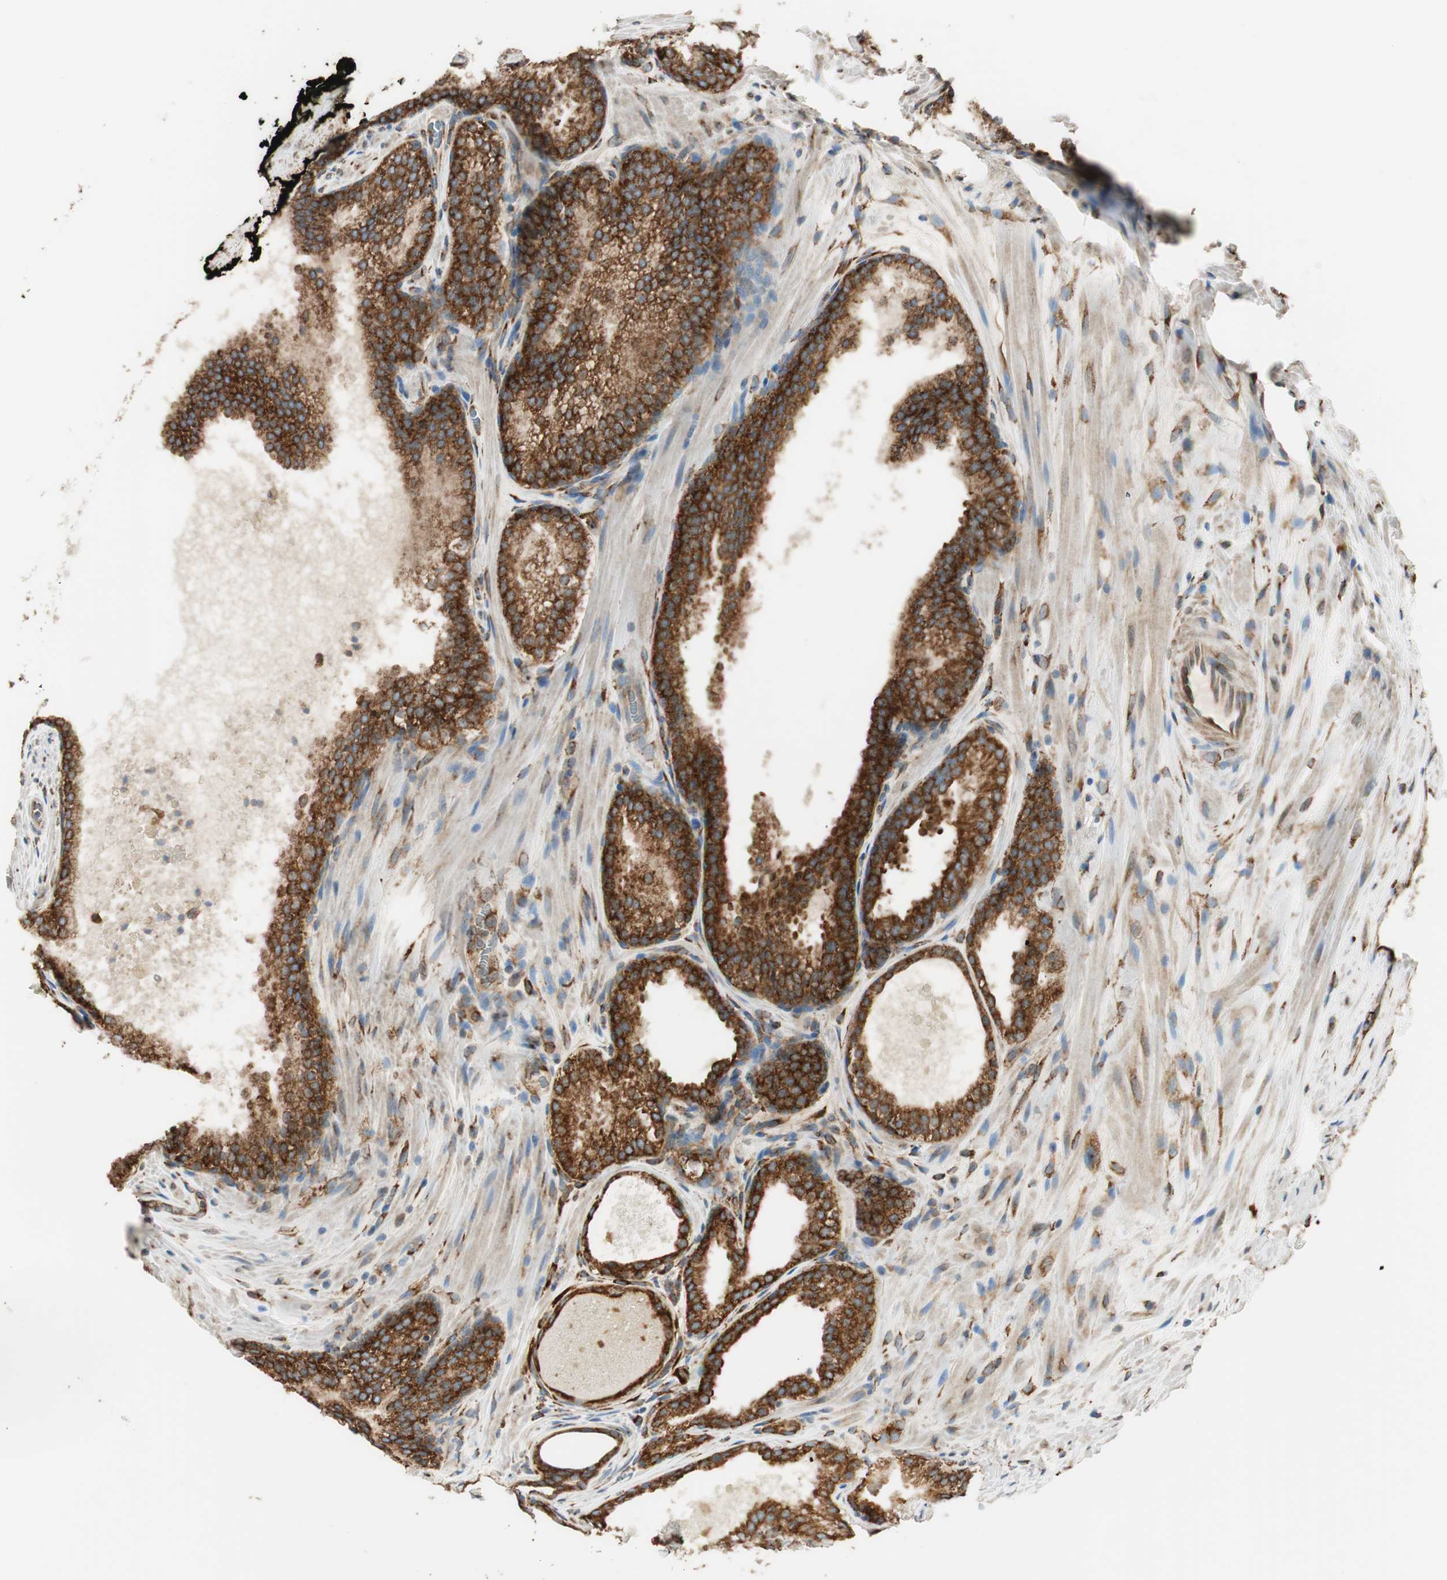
{"staining": {"intensity": "strong", "quantity": ">75%", "location": "cytoplasmic/membranous"}, "tissue": "prostate cancer", "cell_type": "Tumor cells", "image_type": "cancer", "snomed": [{"axis": "morphology", "description": "Adenocarcinoma, Low grade"}, {"axis": "topography", "description": "Prostate"}], "caption": "Prostate cancer (low-grade adenocarcinoma) stained for a protein (brown) displays strong cytoplasmic/membranous positive expression in approximately >75% of tumor cells.", "gene": "RRBP1", "patient": {"sex": "male", "age": 60}}